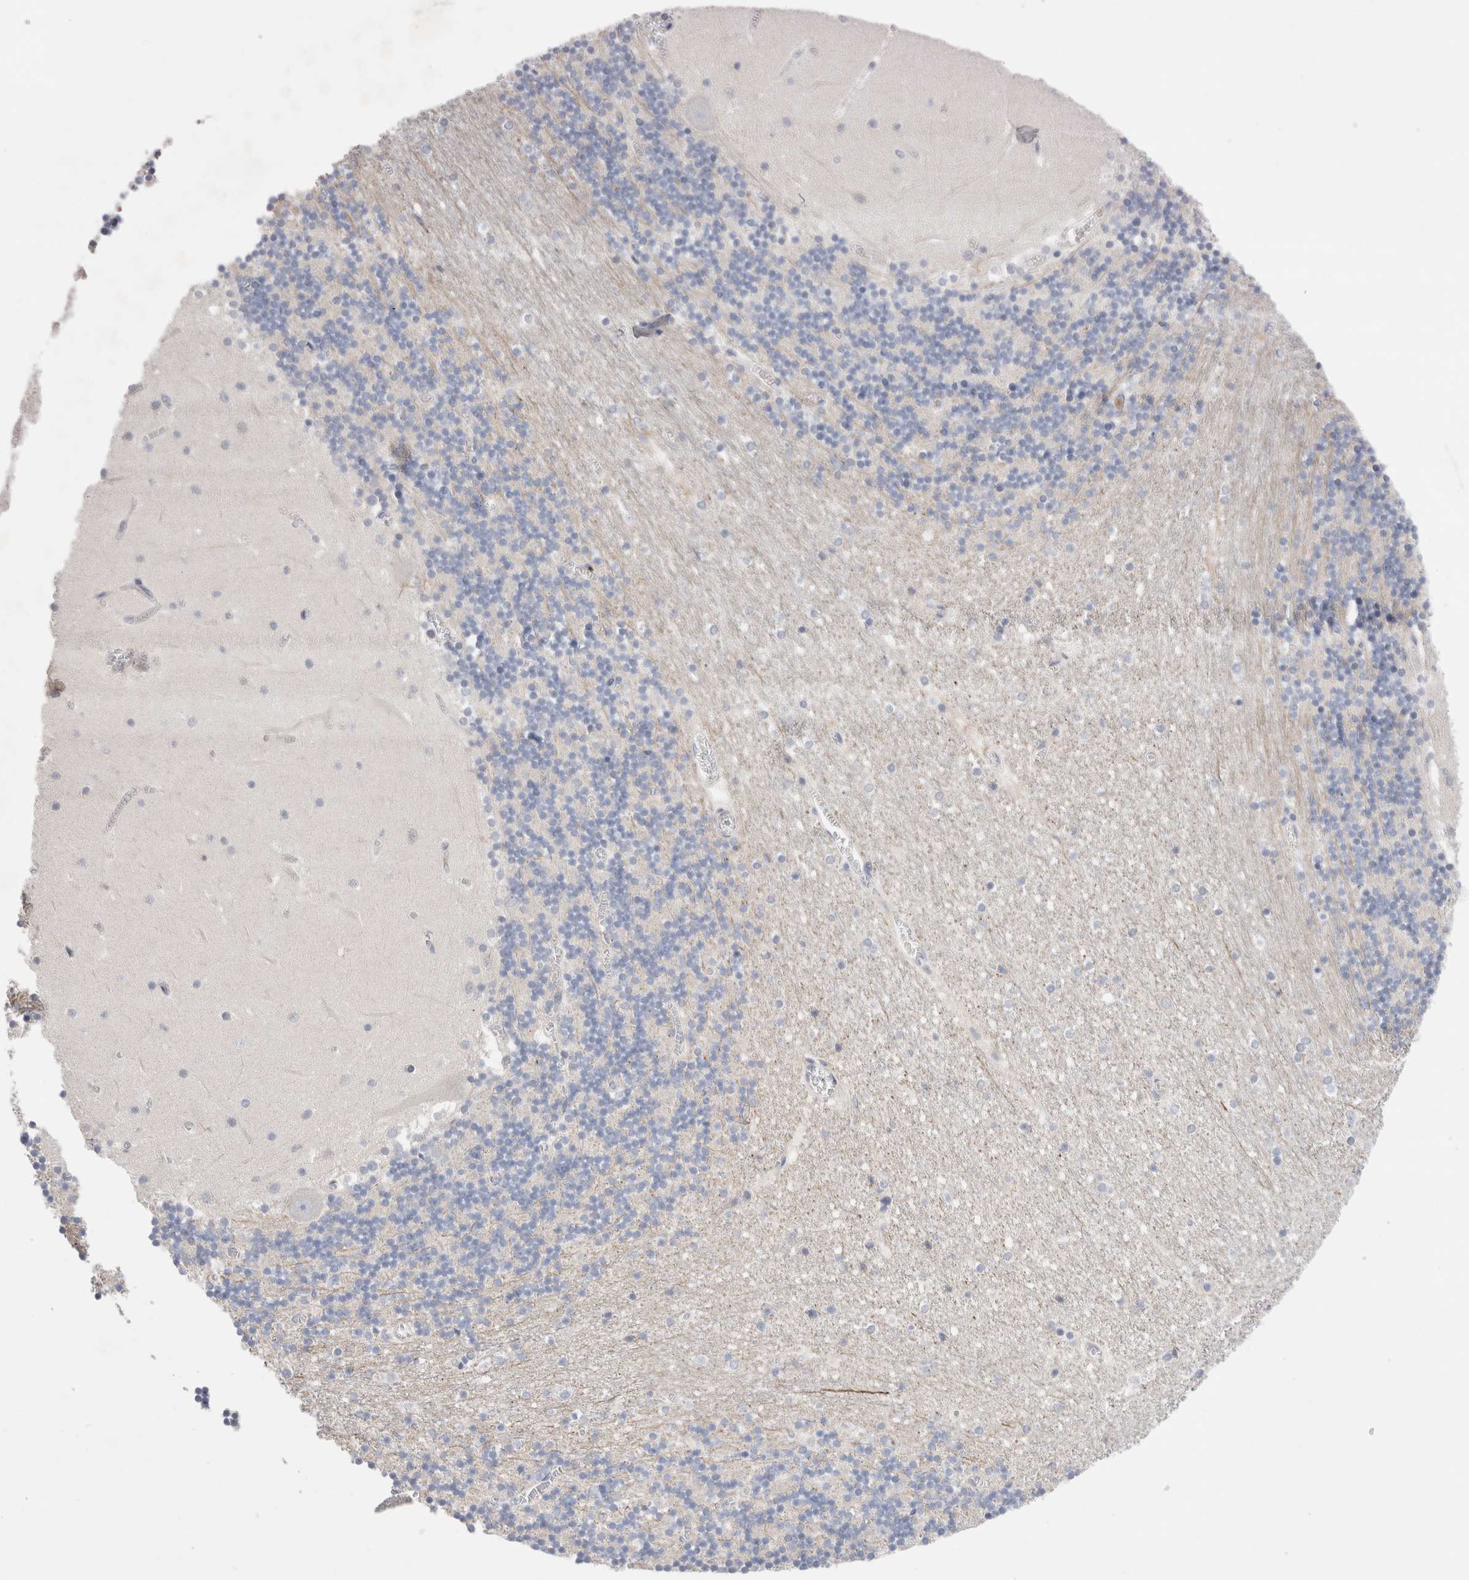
{"staining": {"intensity": "negative", "quantity": "none", "location": "none"}, "tissue": "cerebellum", "cell_type": "Cells in granular layer", "image_type": "normal", "snomed": [{"axis": "morphology", "description": "Normal tissue, NOS"}, {"axis": "topography", "description": "Cerebellum"}], "caption": "Immunohistochemistry photomicrograph of benign cerebellum: cerebellum stained with DAB (3,3'-diaminobenzidine) displays no significant protein expression in cells in granular layer.", "gene": "ECHDC2", "patient": {"sex": "female", "age": 28}}